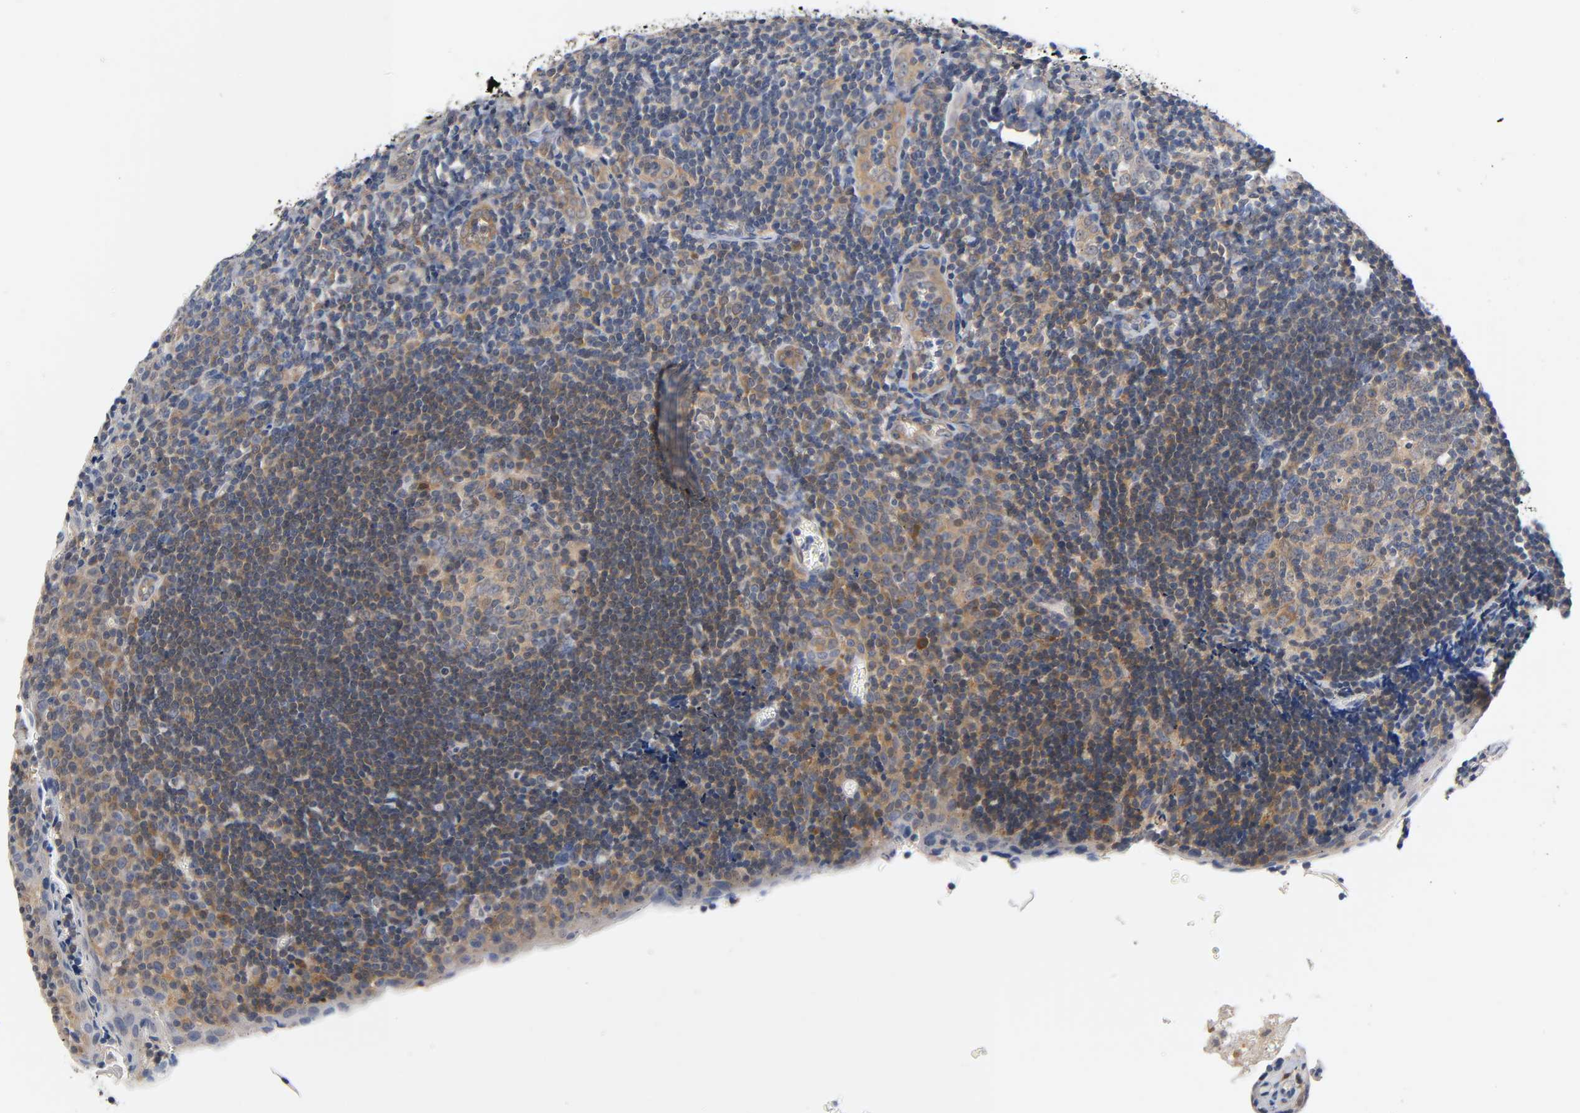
{"staining": {"intensity": "weak", "quantity": ">75%", "location": "cytoplasmic/membranous"}, "tissue": "oral mucosa", "cell_type": "Squamous epithelial cells", "image_type": "normal", "snomed": [{"axis": "morphology", "description": "Normal tissue, NOS"}, {"axis": "topography", "description": "Oral tissue"}], "caption": "Brown immunohistochemical staining in unremarkable oral mucosa displays weak cytoplasmic/membranous positivity in approximately >75% of squamous epithelial cells.", "gene": "FYN", "patient": {"sex": "male", "age": 20}}